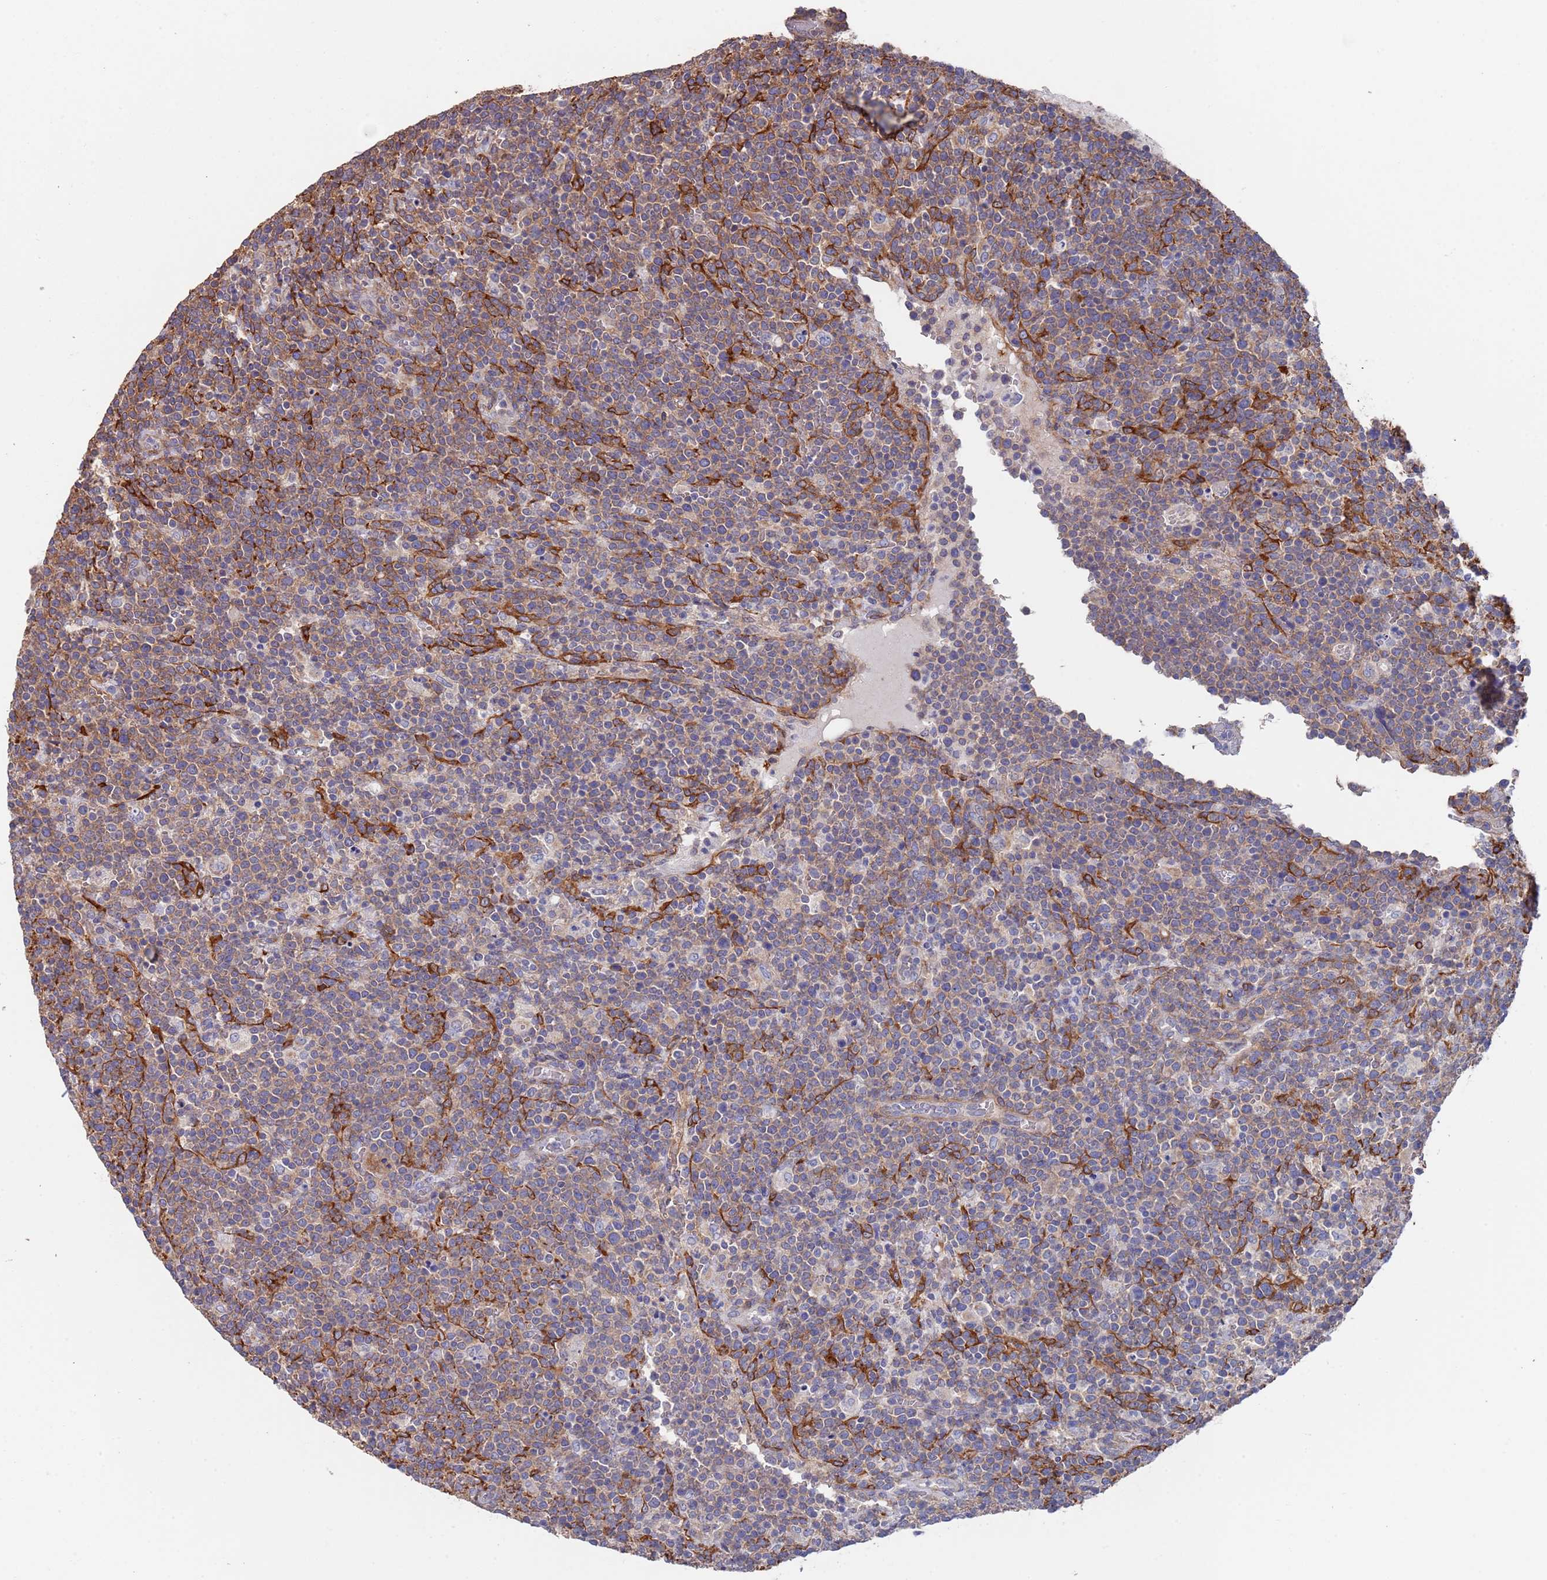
{"staining": {"intensity": "weak", "quantity": "25%-75%", "location": "cytoplasmic/membranous"}, "tissue": "lymphoma", "cell_type": "Tumor cells", "image_type": "cancer", "snomed": [{"axis": "morphology", "description": "Malignant lymphoma, non-Hodgkin's type, High grade"}, {"axis": "topography", "description": "Lymph node"}], "caption": "Immunohistochemical staining of human malignant lymphoma, non-Hodgkin's type (high-grade) reveals low levels of weak cytoplasmic/membranous protein expression in approximately 25%-75% of tumor cells.", "gene": "ANK2", "patient": {"sex": "male", "age": 61}}